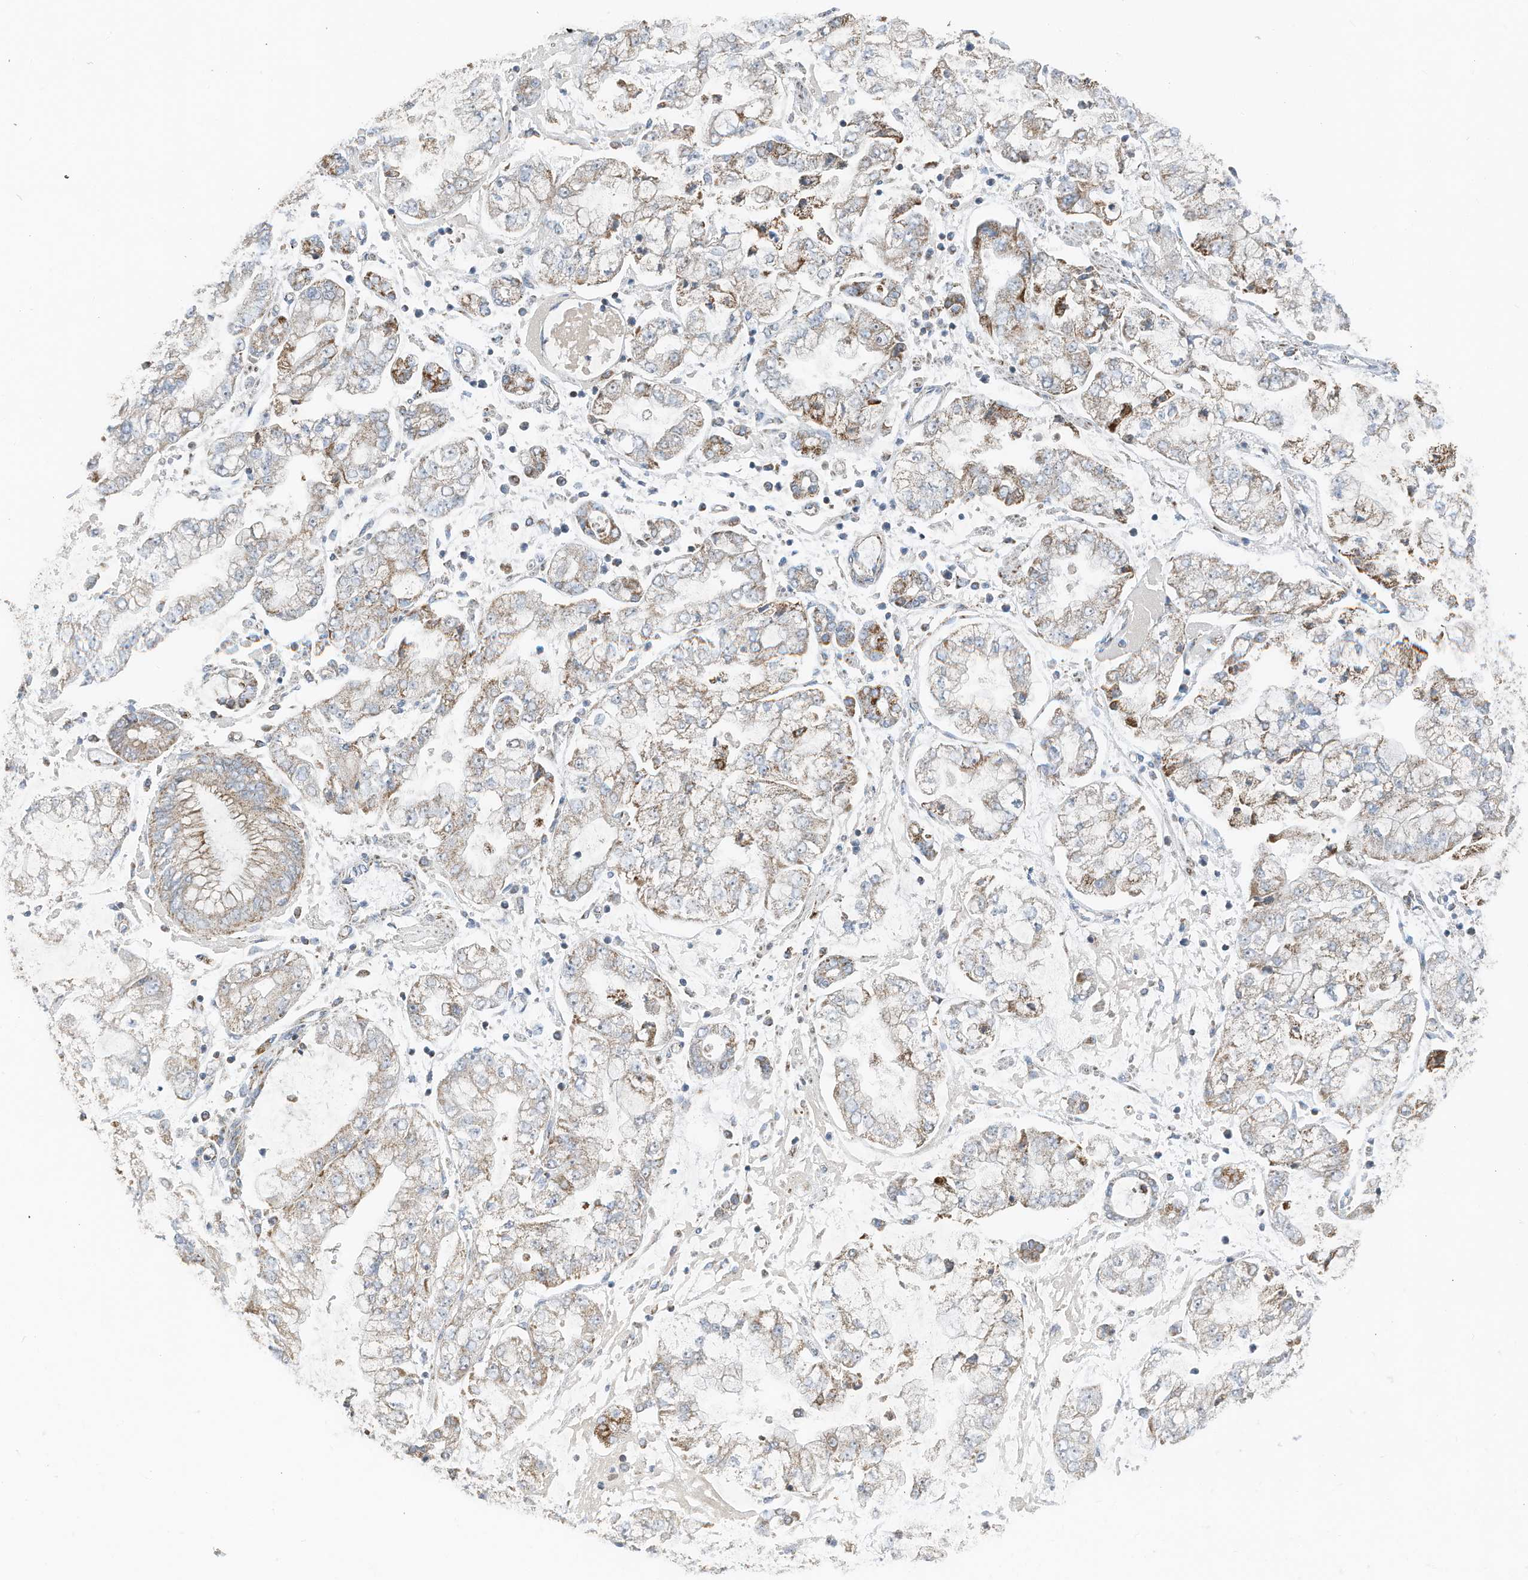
{"staining": {"intensity": "moderate", "quantity": "25%-75%", "location": "cytoplasmic/membranous"}, "tissue": "stomach cancer", "cell_type": "Tumor cells", "image_type": "cancer", "snomed": [{"axis": "morphology", "description": "Adenocarcinoma, NOS"}, {"axis": "topography", "description": "Stomach"}], "caption": "Protein expression analysis of adenocarcinoma (stomach) displays moderate cytoplasmic/membranous positivity in about 25%-75% of tumor cells.", "gene": "RMND1", "patient": {"sex": "male", "age": 76}}